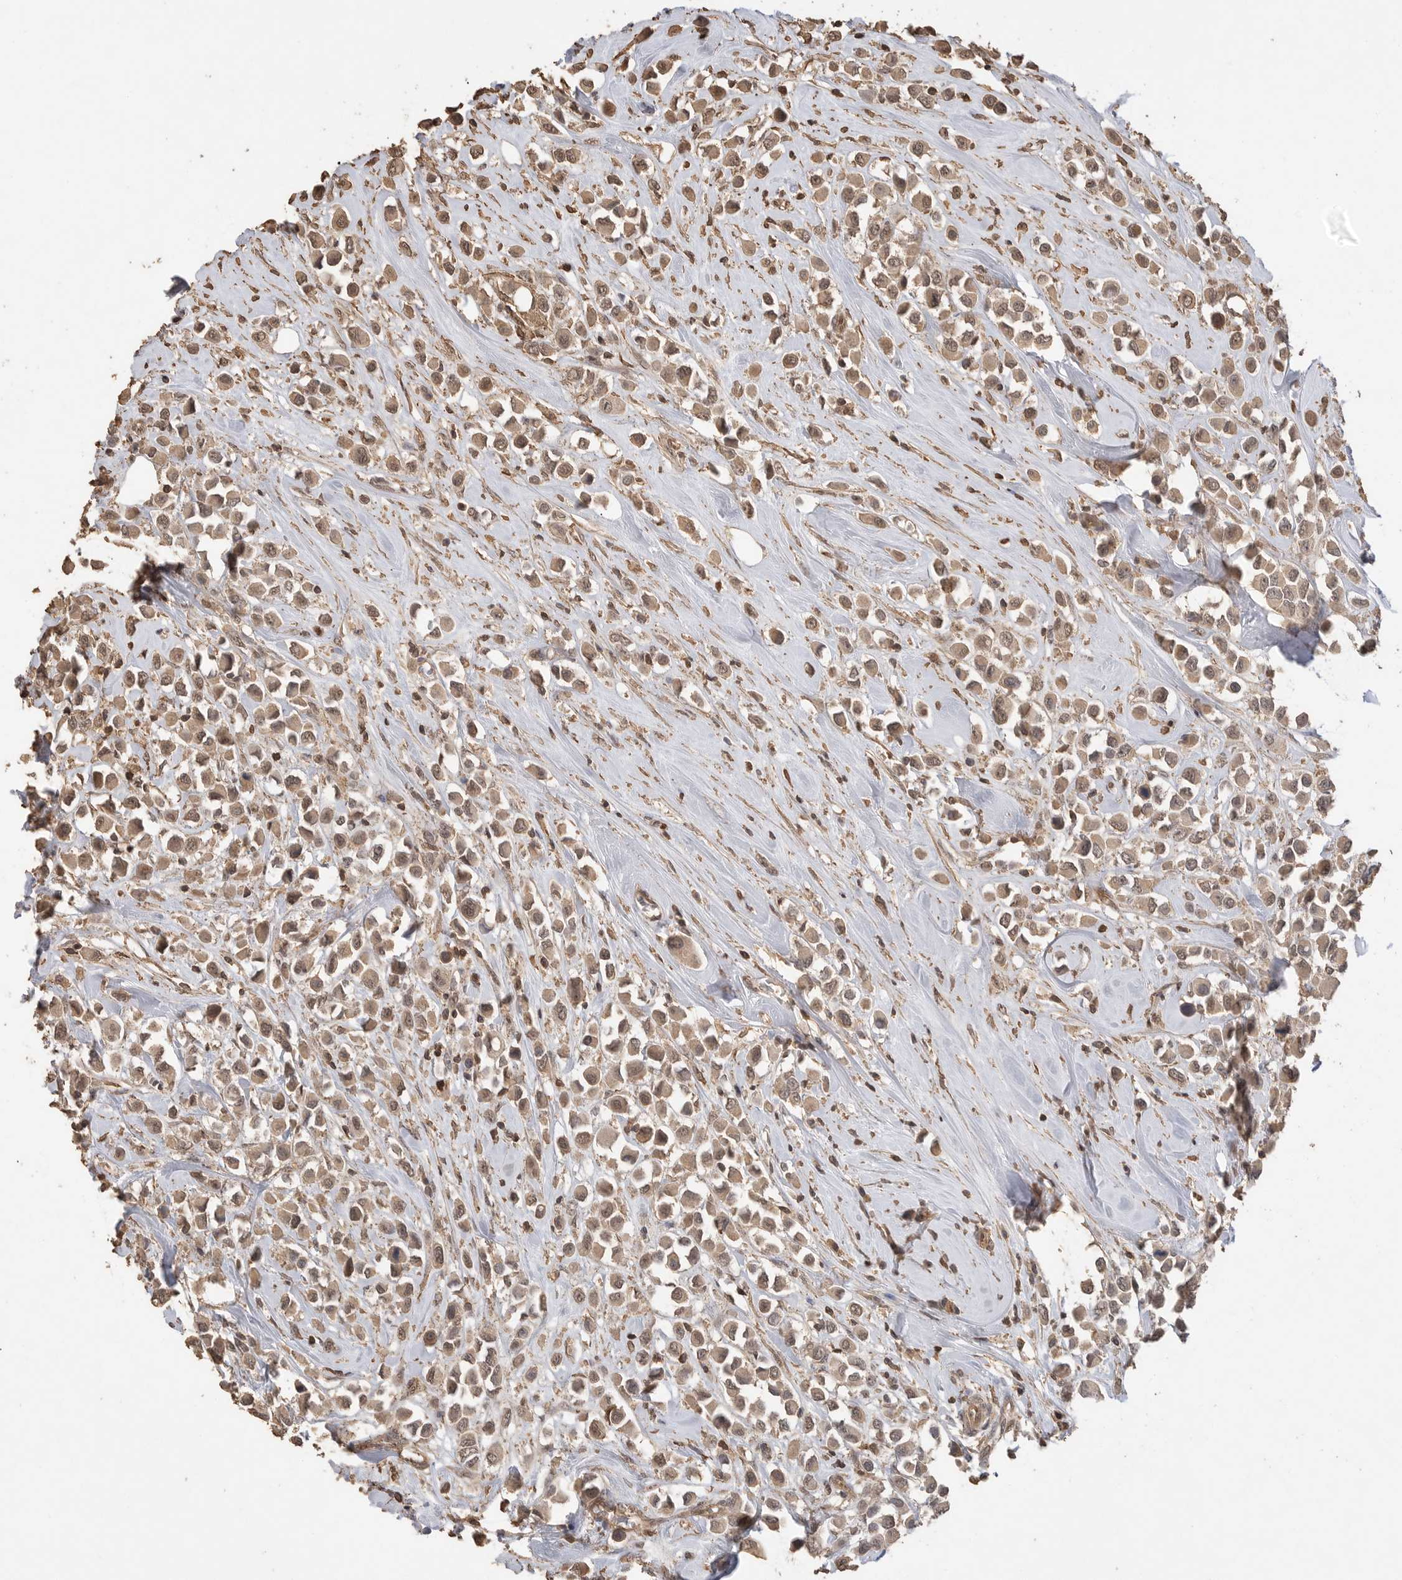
{"staining": {"intensity": "moderate", "quantity": ">75%", "location": "nuclear"}, "tissue": "breast cancer", "cell_type": "Tumor cells", "image_type": "cancer", "snomed": [{"axis": "morphology", "description": "Duct carcinoma"}, {"axis": "topography", "description": "Breast"}], "caption": "DAB immunohistochemical staining of breast cancer shows moderate nuclear protein expression in approximately >75% of tumor cells.", "gene": "MAP2K1", "patient": {"sex": "female", "age": 61}}